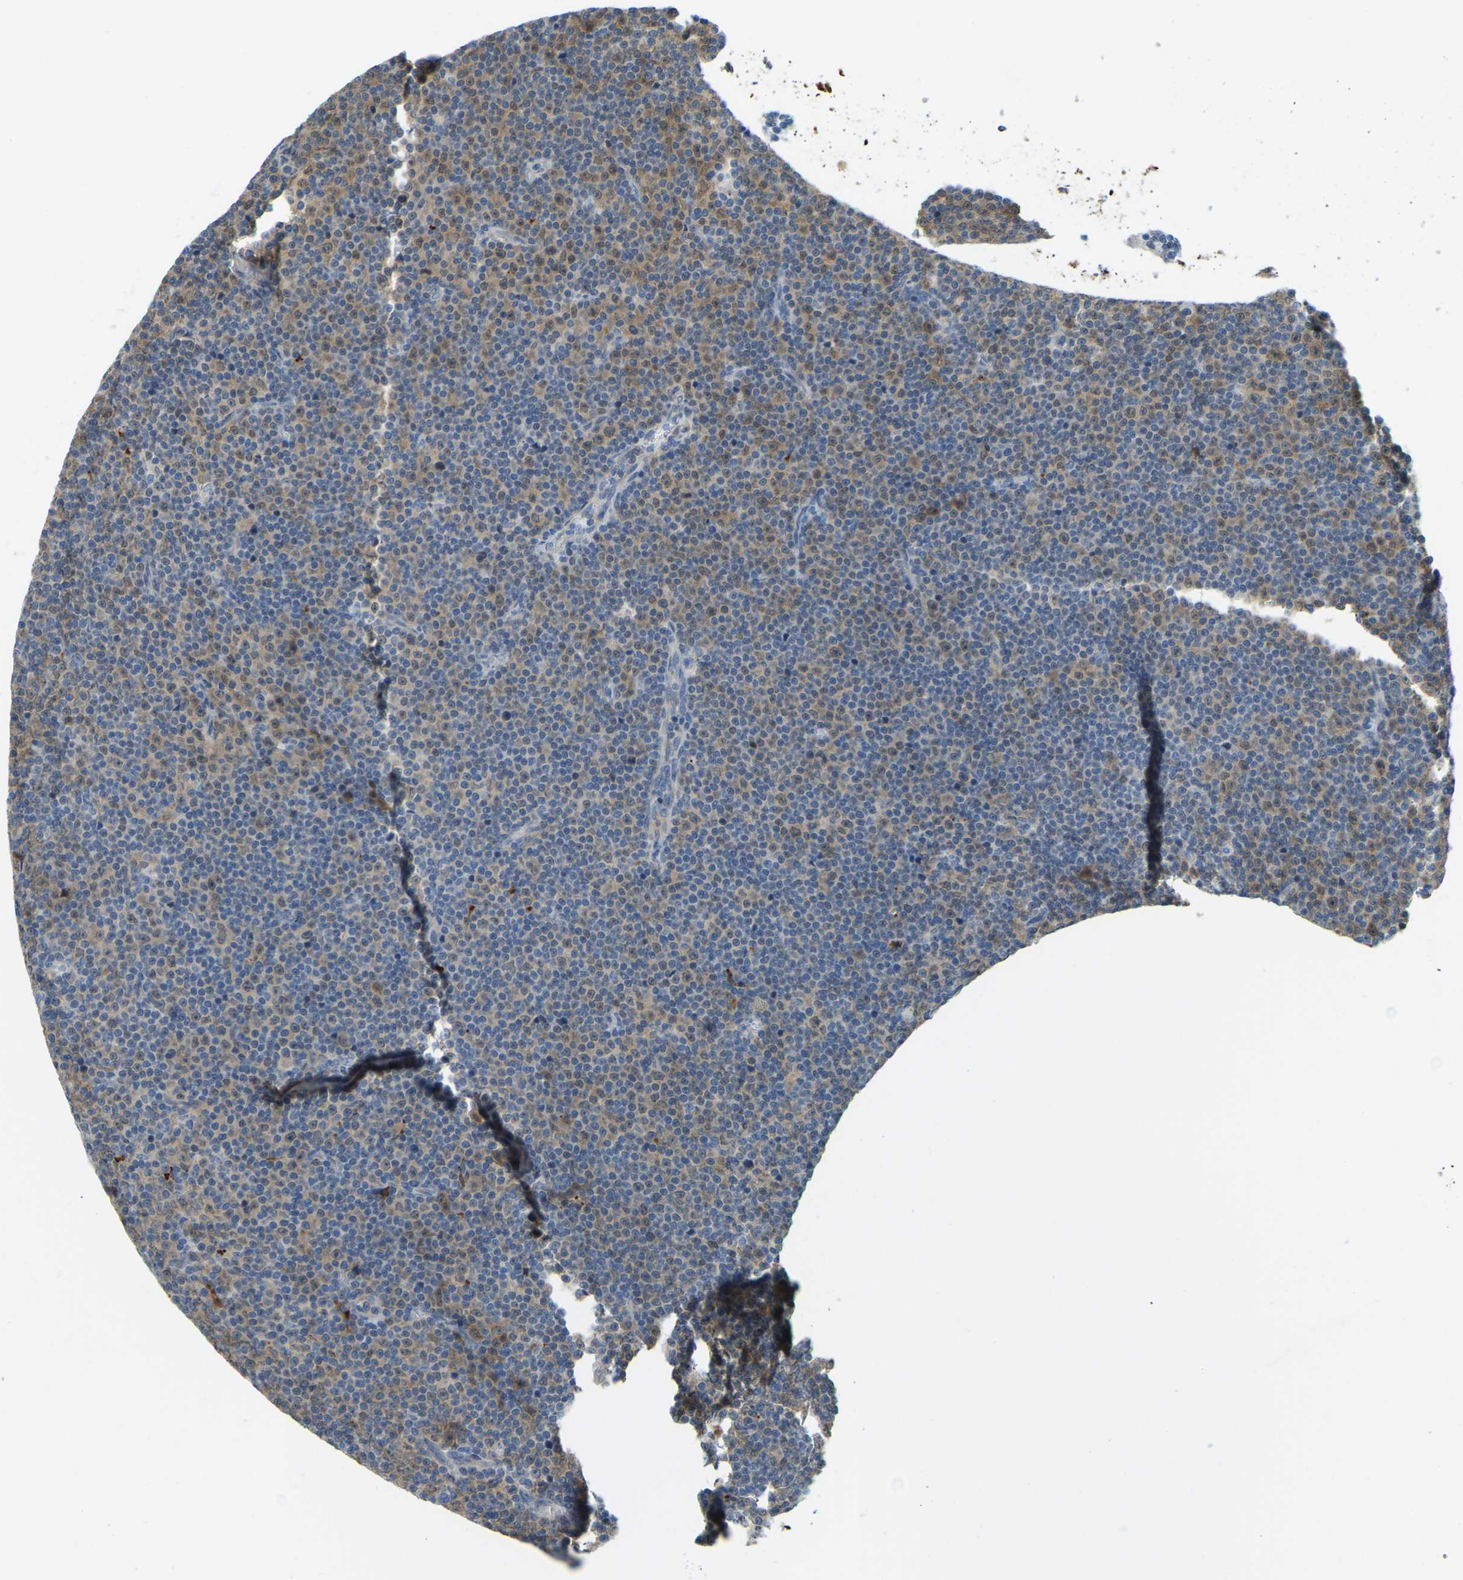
{"staining": {"intensity": "weak", "quantity": ">75%", "location": "cytoplasmic/membranous"}, "tissue": "lymphoma", "cell_type": "Tumor cells", "image_type": "cancer", "snomed": [{"axis": "morphology", "description": "Malignant lymphoma, non-Hodgkin's type, Low grade"}, {"axis": "topography", "description": "Lymph node"}], "caption": "IHC (DAB) staining of human lymphoma reveals weak cytoplasmic/membranous protein staining in about >75% of tumor cells.", "gene": "NME8", "patient": {"sex": "female", "age": 67}}